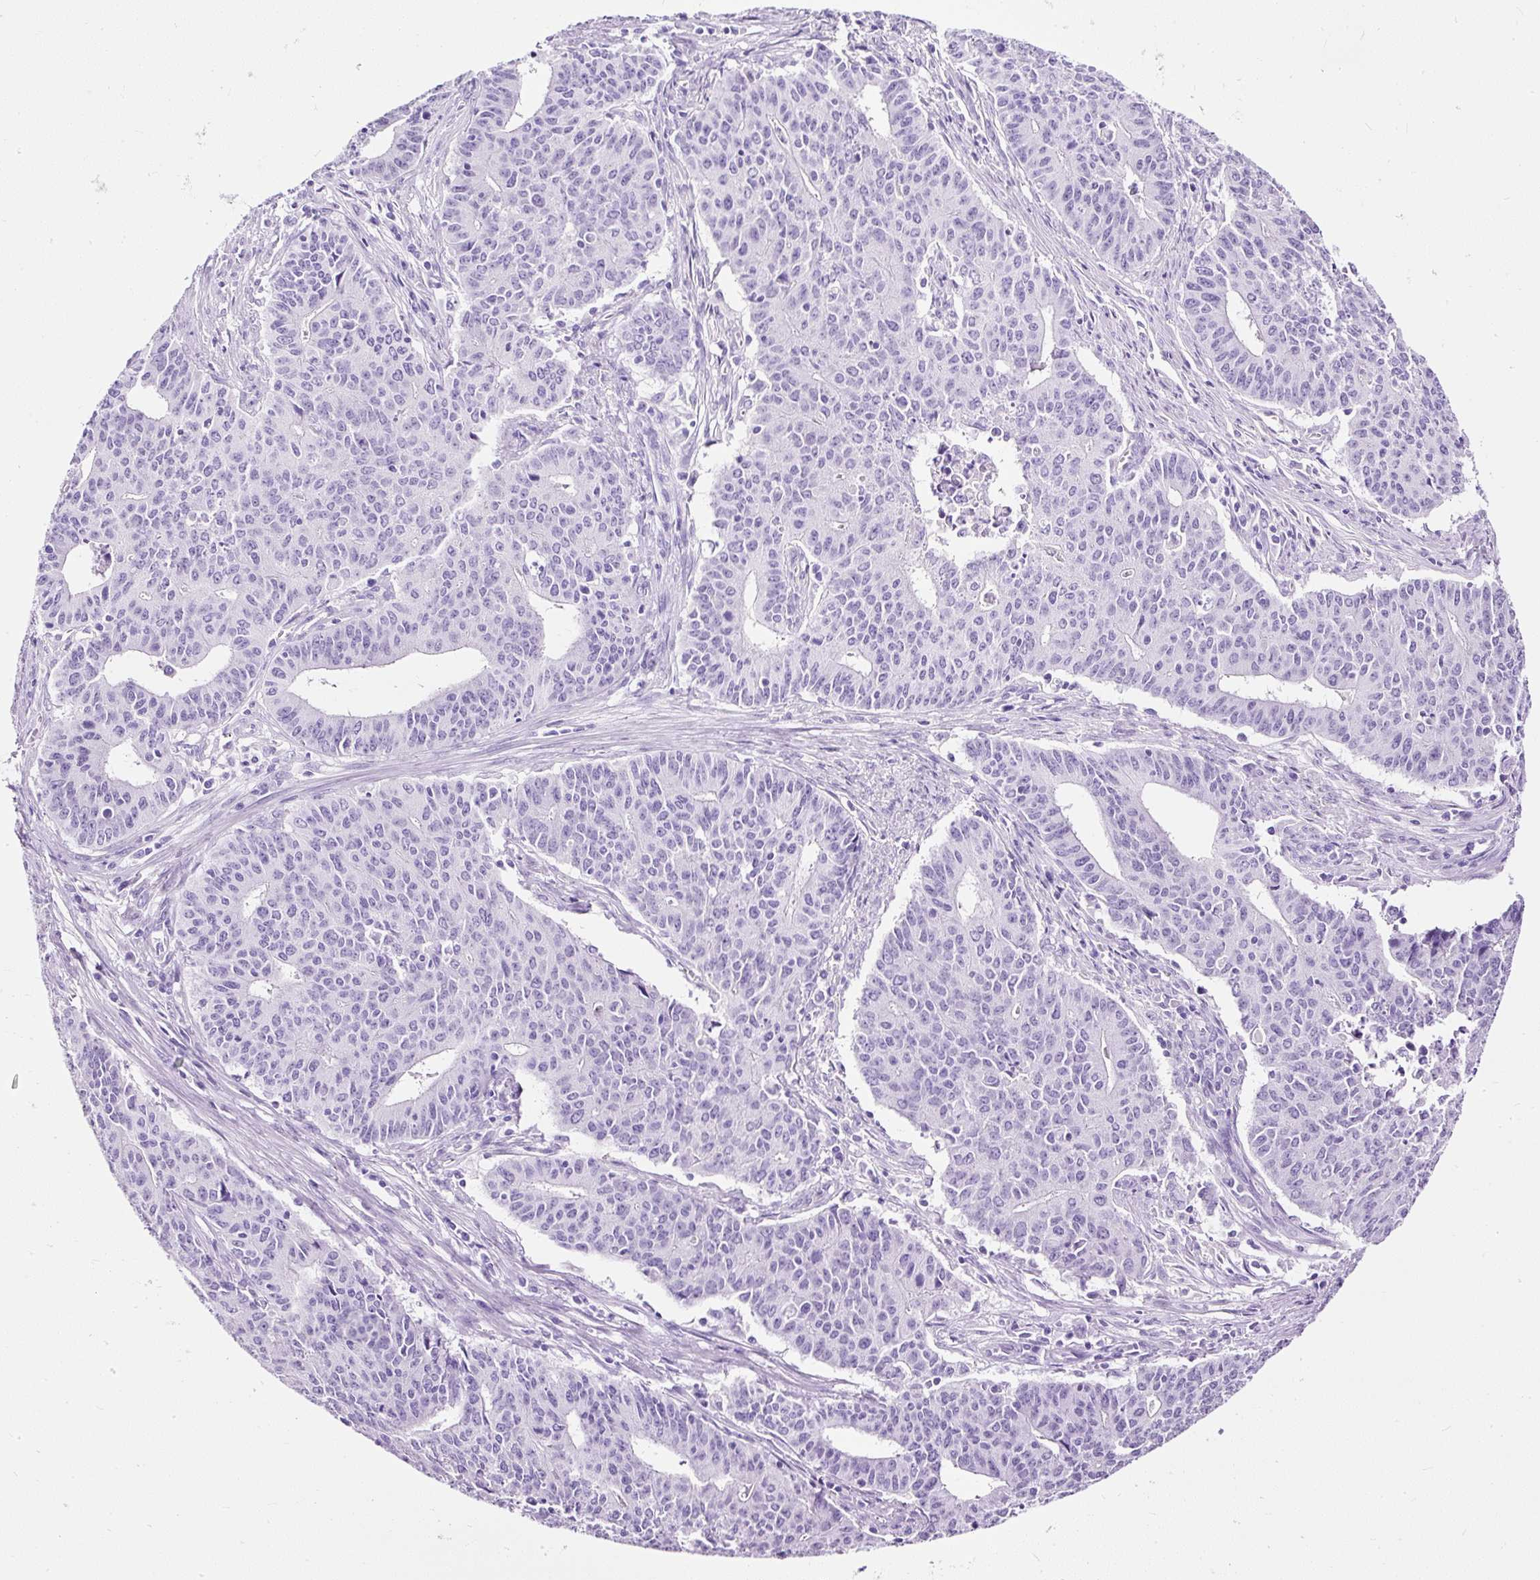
{"staining": {"intensity": "negative", "quantity": "none", "location": "none"}, "tissue": "endometrial cancer", "cell_type": "Tumor cells", "image_type": "cancer", "snomed": [{"axis": "morphology", "description": "Adenocarcinoma, NOS"}, {"axis": "topography", "description": "Endometrium"}], "caption": "High magnification brightfield microscopy of endometrial cancer (adenocarcinoma) stained with DAB (3,3'-diaminobenzidine) (brown) and counterstained with hematoxylin (blue): tumor cells show no significant staining.", "gene": "NTS", "patient": {"sex": "female", "age": 59}}